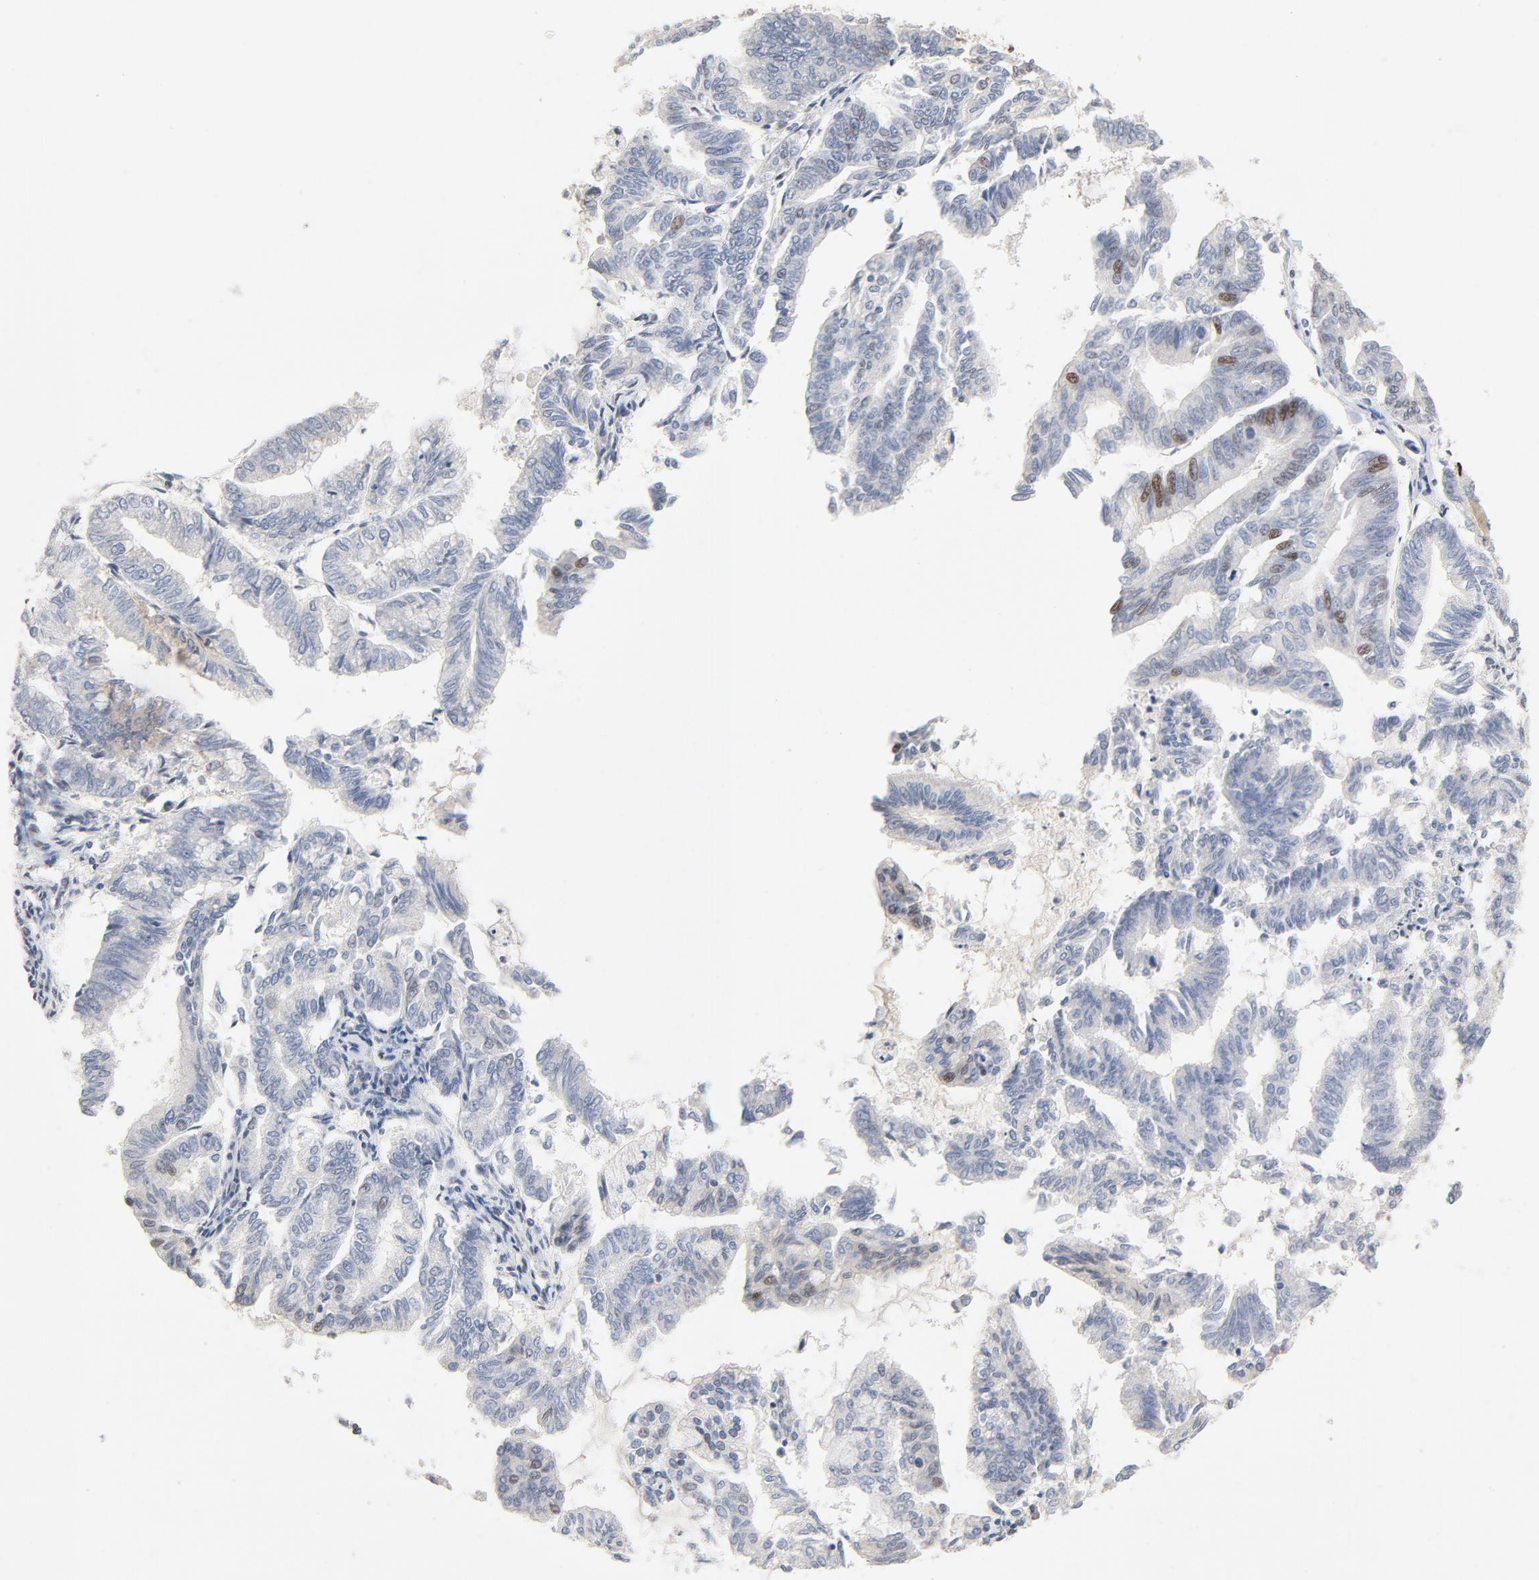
{"staining": {"intensity": "moderate", "quantity": "<25%", "location": "nuclear"}, "tissue": "endometrial cancer", "cell_type": "Tumor cells", "image_type": "cancer", "snomed": [{"axis": "morphology", "description": "Adenocarcinoma, NOS"}, {"axis": "topography", "description": "Endometrium"}], "caption": "Adenocarcinoma (endometrial) tissue reveals moderate nuclear positivity in about <25% of tumor cells, visualized by immunohistochemistry.", "gene": "GTF2I", "patient": {"sex": "female", "age": 79}}